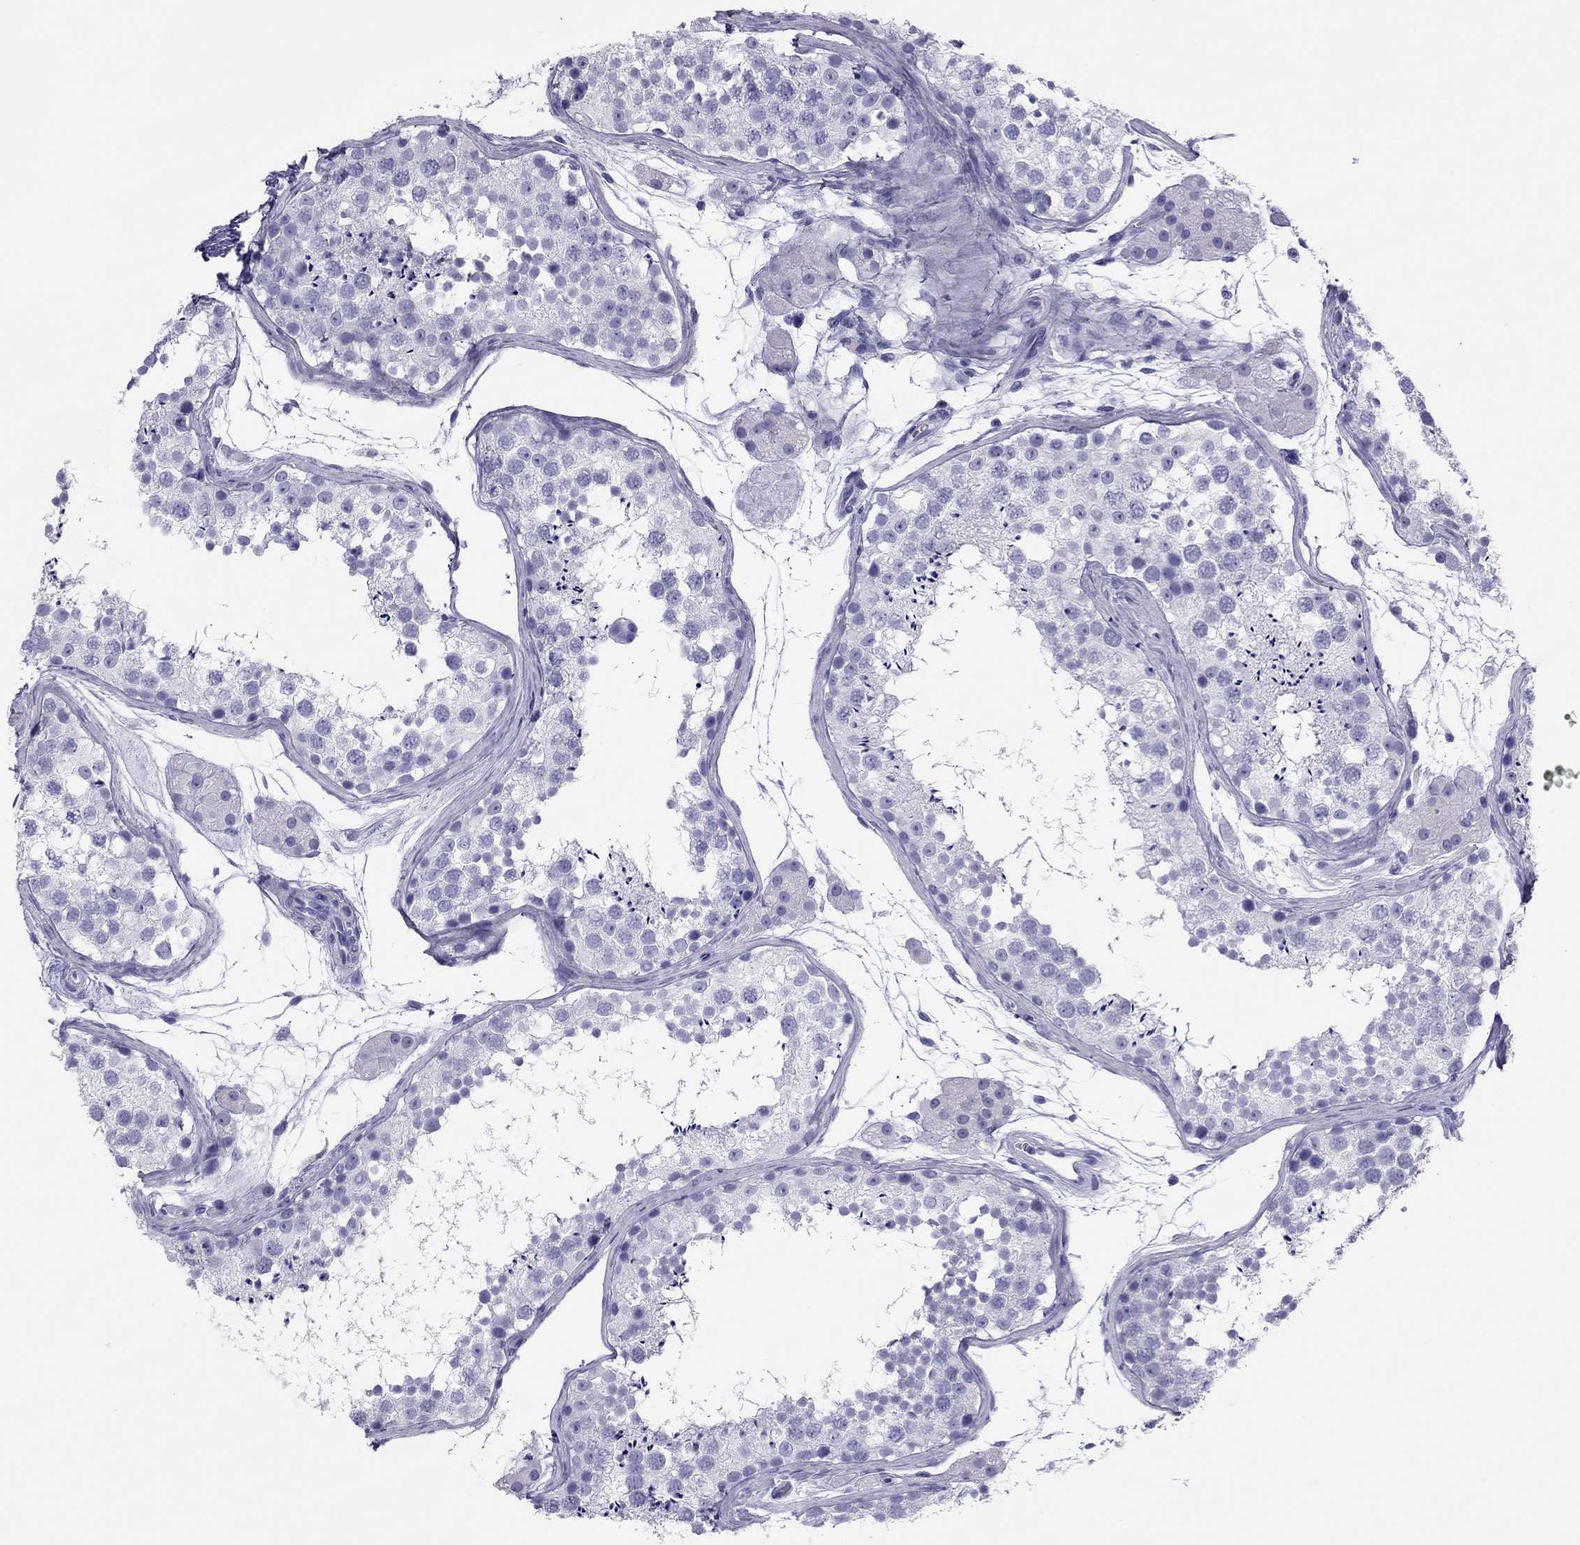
{"staining": {"intensity": "negative", "quantity": "none", "location": "none"}, "tissue": "testis", "cell_type": "Cells in seminiferous ducts", "image_type": "normal", "snomed": [{"axis": "morphology", "description": "Normal tissue, NOS"}, {"axis": "topography", "description": "Testis"}], "caption": "Immunohistochemical staining of unremarkable testis reveals no significant staining in cells in seminiferous ducts.", "gene": "PDE6A", "patient": {"sex": "male", "age": 41}}